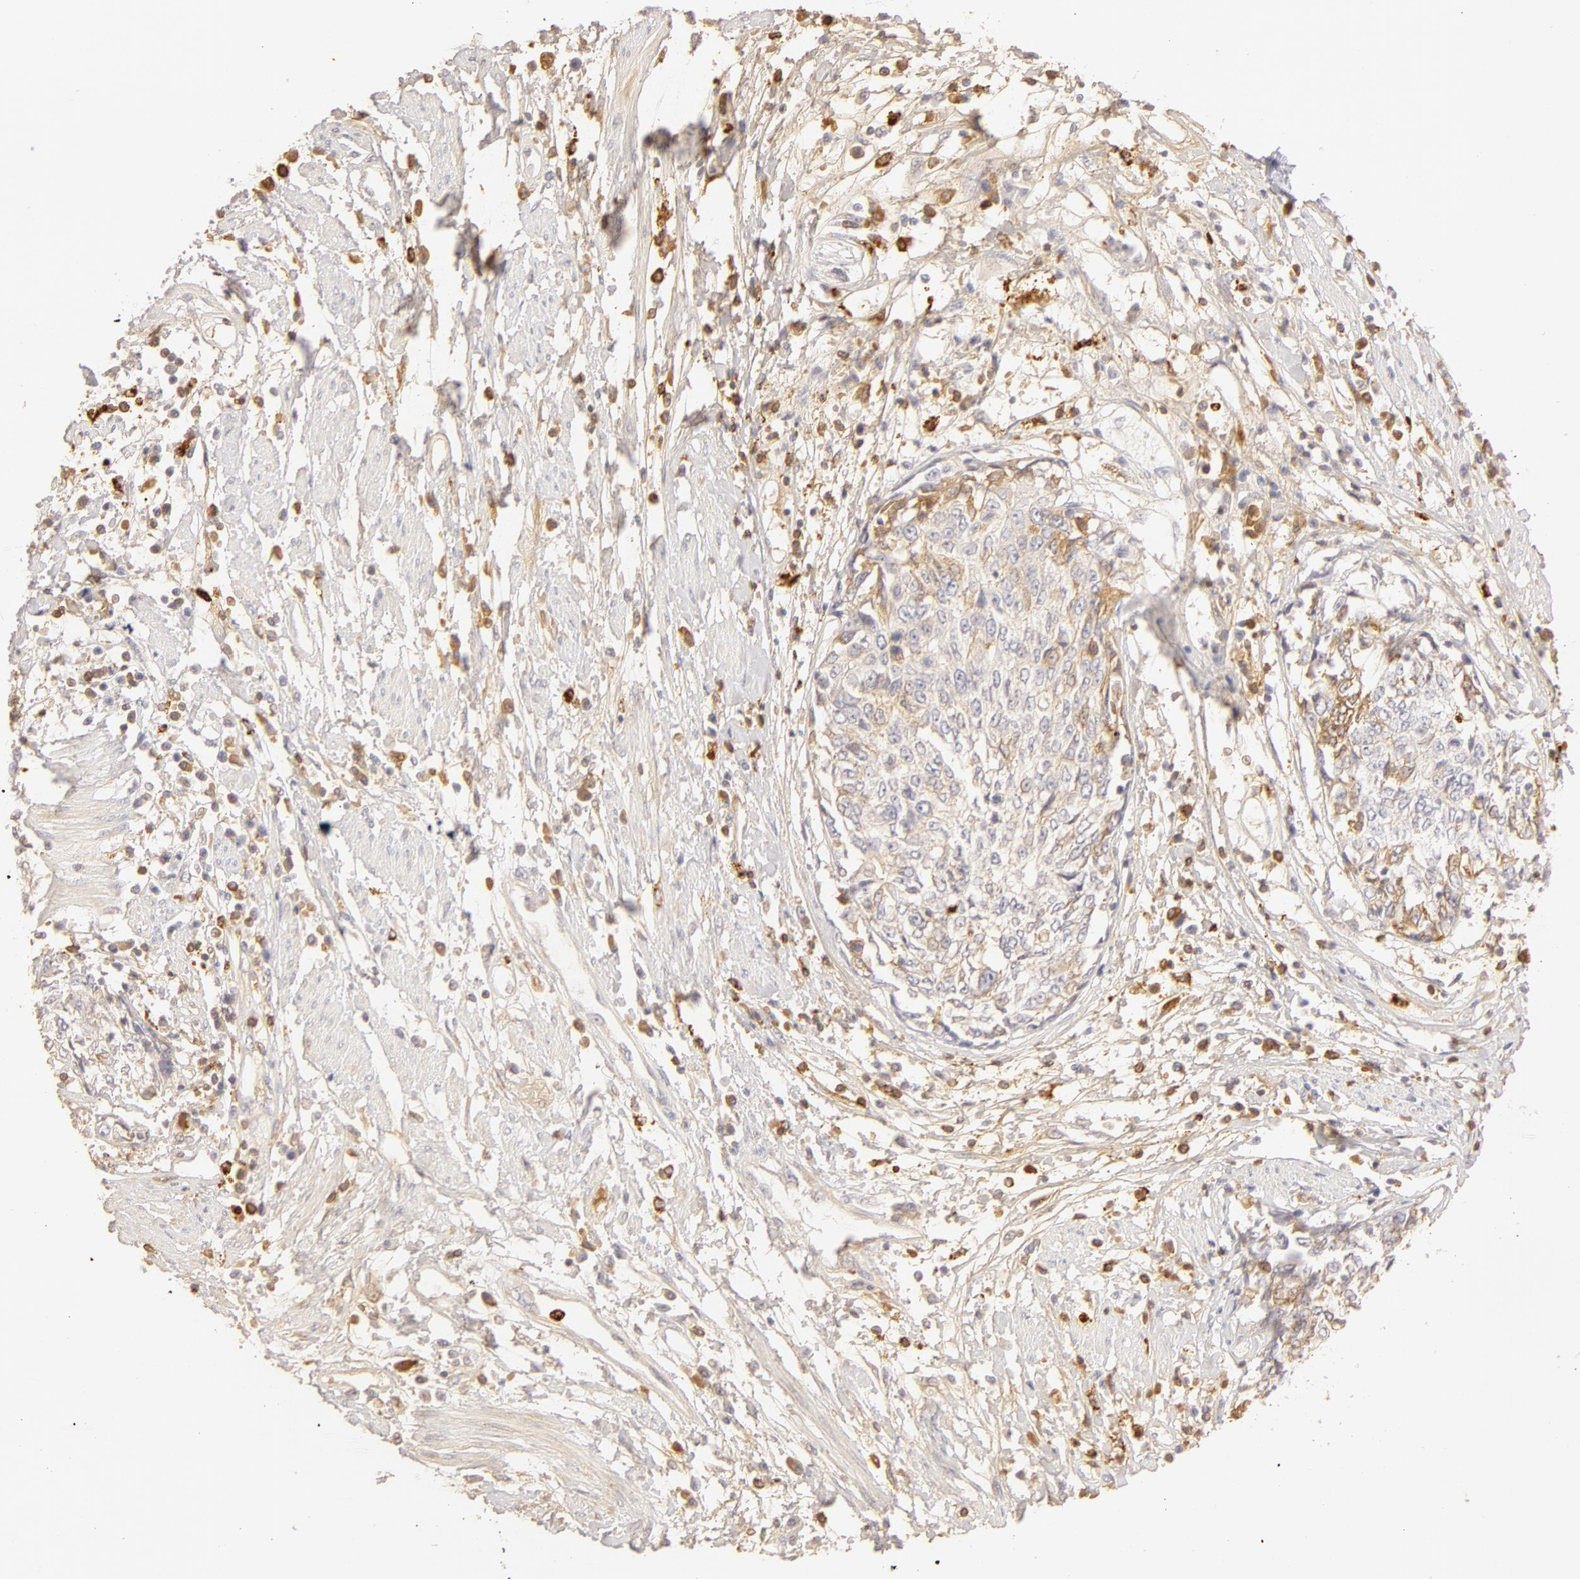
{"staining": {"intensity": "weak", "quantity": "<25%", "location": "cytoplasmic/membranous"}, "tissue": "cervical cancer", "cell_type": "Tumor cells", "image_type": "cancer", "snomed": [{"axis": "morphology", "description": "Squamous cell carcinoma, NOS"}, {"axis": "topography", "description": "Cervix"}], "caption": "The photomicrograph shows no significant expression in tumor cells of cervical cancer.", "gene": "C1R", "patient": {"sex": "female", "age": 57}}